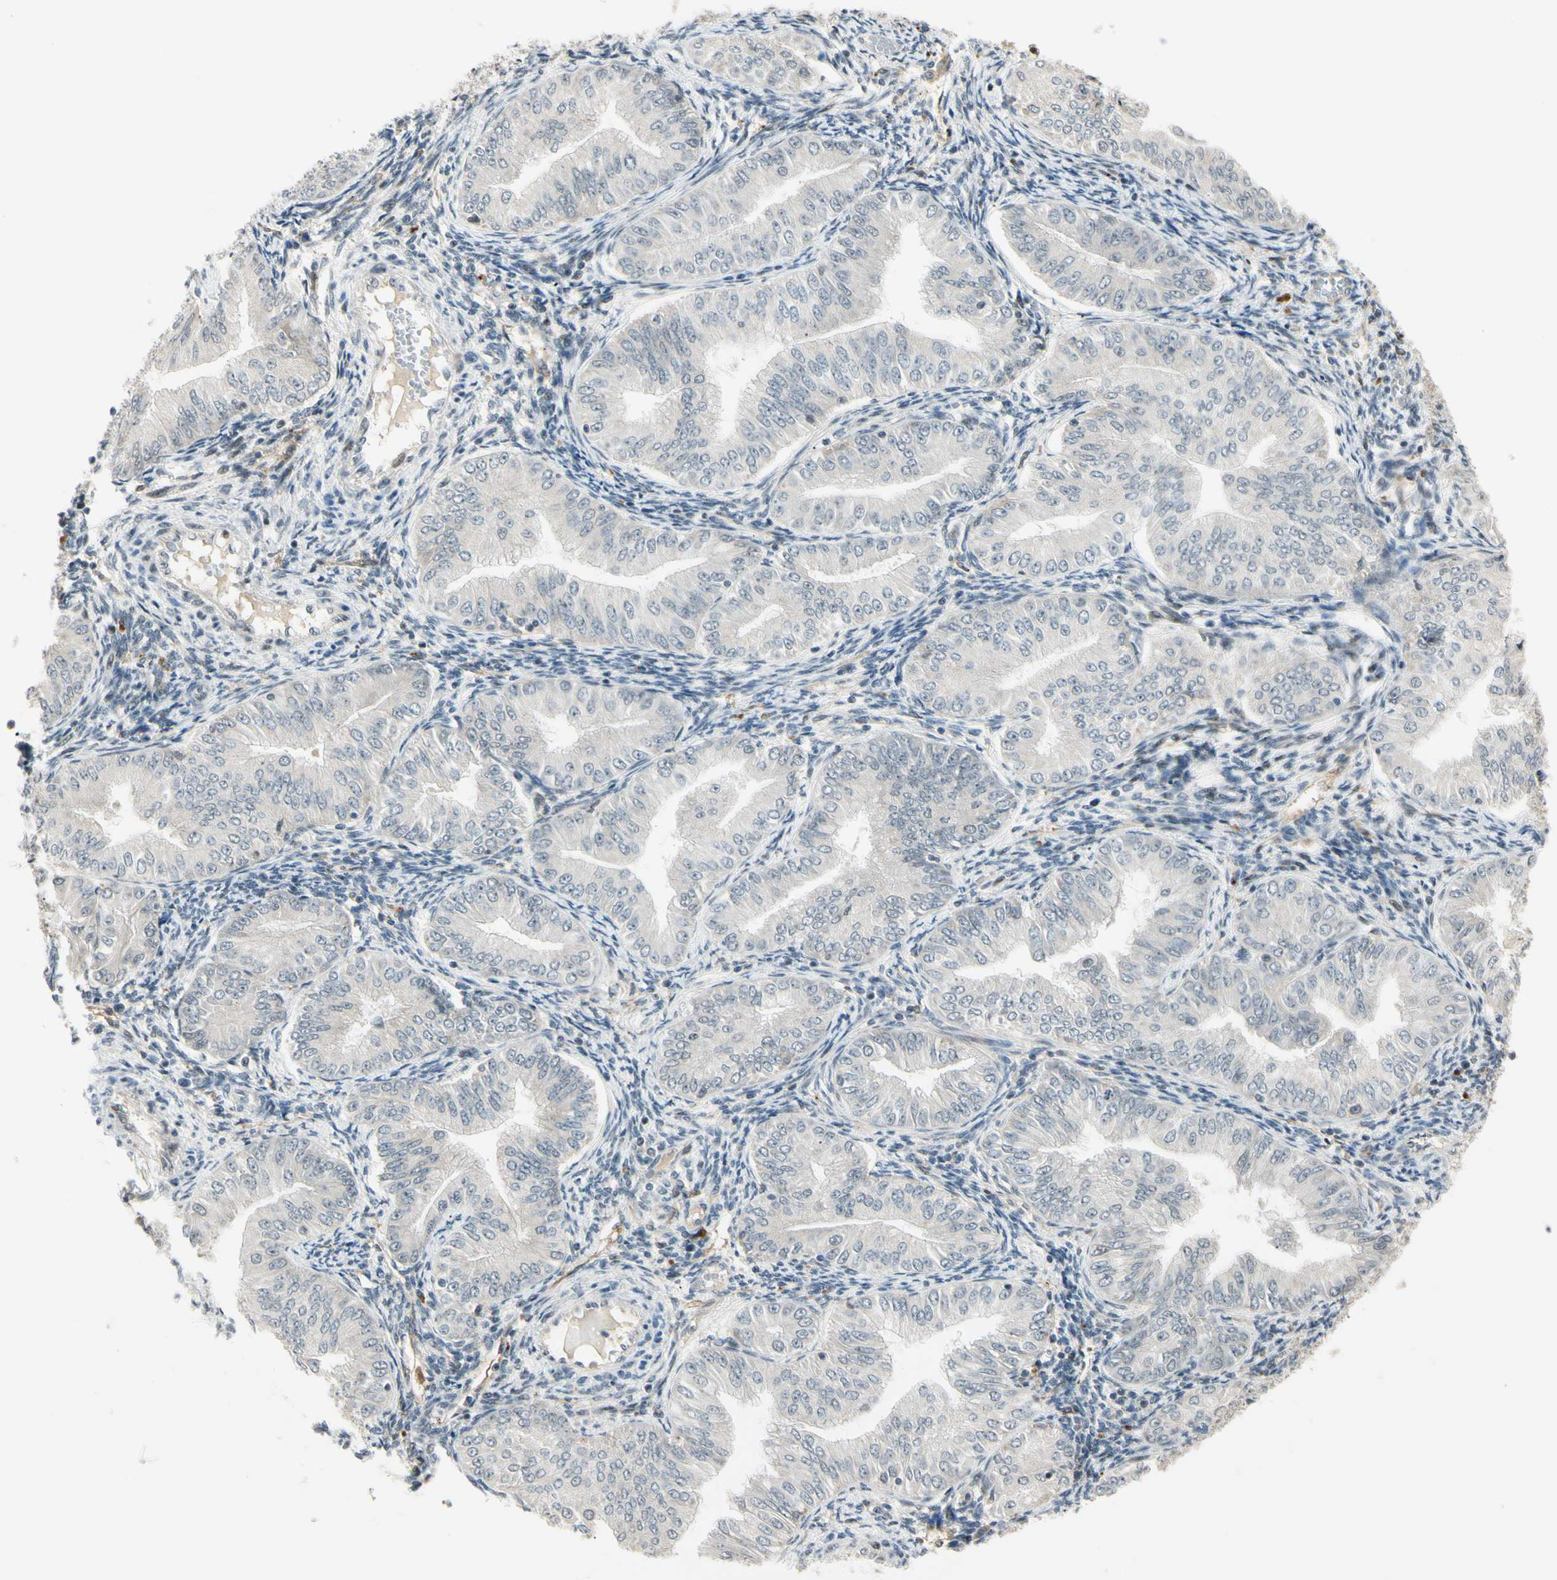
{"staining": {"intensity": "negative", "quantity": "none", "location": "none"}, "tissue": "endometrial cancer", "cell_type": "Tumor cells", "image_type": "cancer", "snomed": [{"axis": "morphology", "description": "Normal tissue, NOS"}, {"axis": "morphology", "description": "Adenocarcinoma, NOS"}, {"axis": "topography", "description": "Endometrium"}], "caption": "Image shows no protein positivity in tumor cells of adenocarcinoma (endometrial) tissue. Nuclei are stained in blue.", "gene": "FNDC3B", "patient": {"sex": "female", "age": 53}}